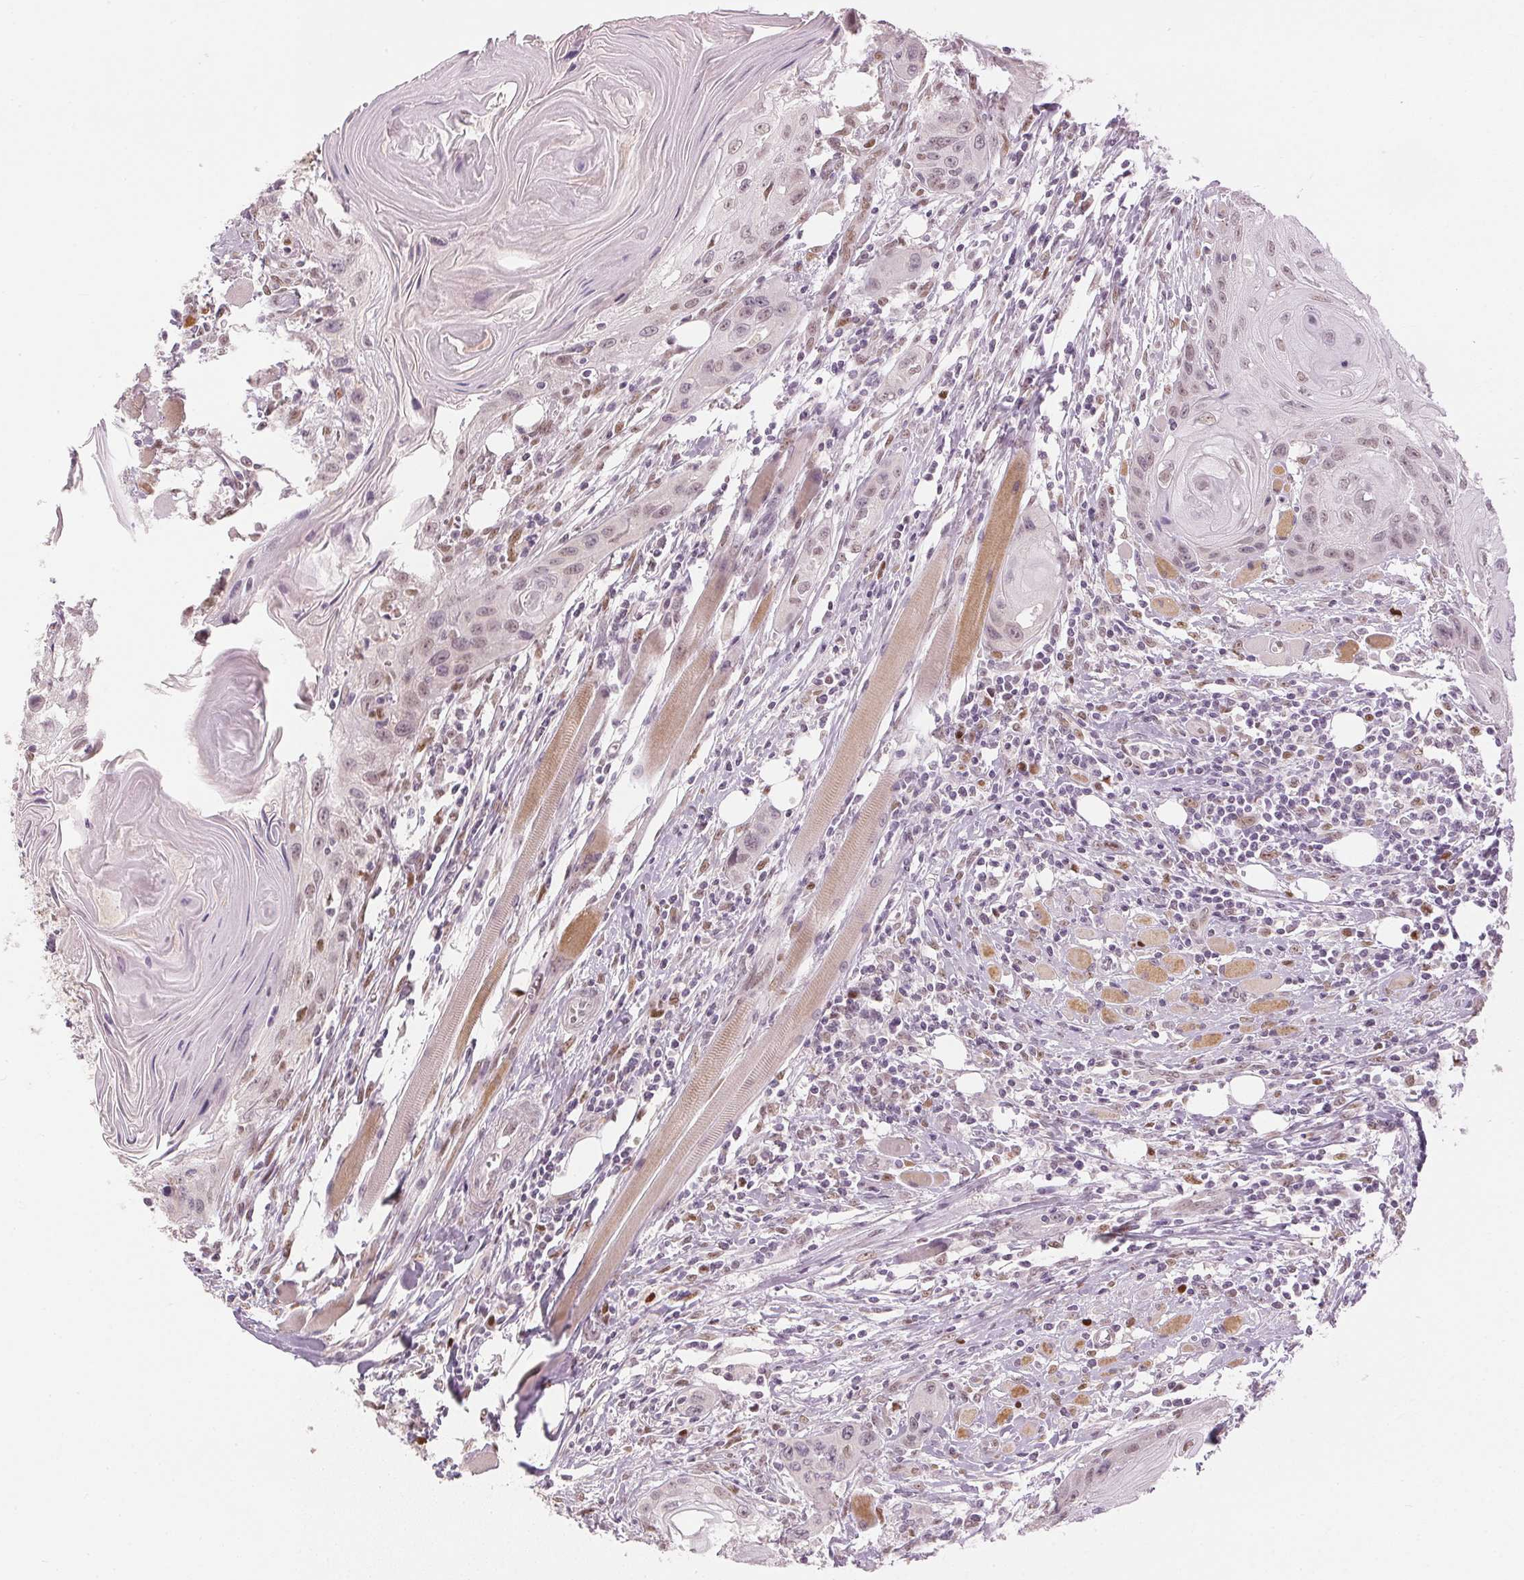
{"staining": {"intensity": "weak", "quantity": "<25%", "location": "nuclear"}, "tissue": "head and neck cancer", "cell_type": "Tumor cells", "image_type": "cancer", "snomed": [{"axis": "morphology", "description": "Squamous cell carcinoma, NOS"}, {"axis": "topography", "description": "Oral tissue"}, {"axis": "topography", "description": "Head-Neck"}], "caption": "Human head and neck cancer stained for a protein using immunohistochemistry (IHC) shows no staining in tumor cells.", "gene": "SLC39A3", "patient": {"sex": "male", "age": 58}}